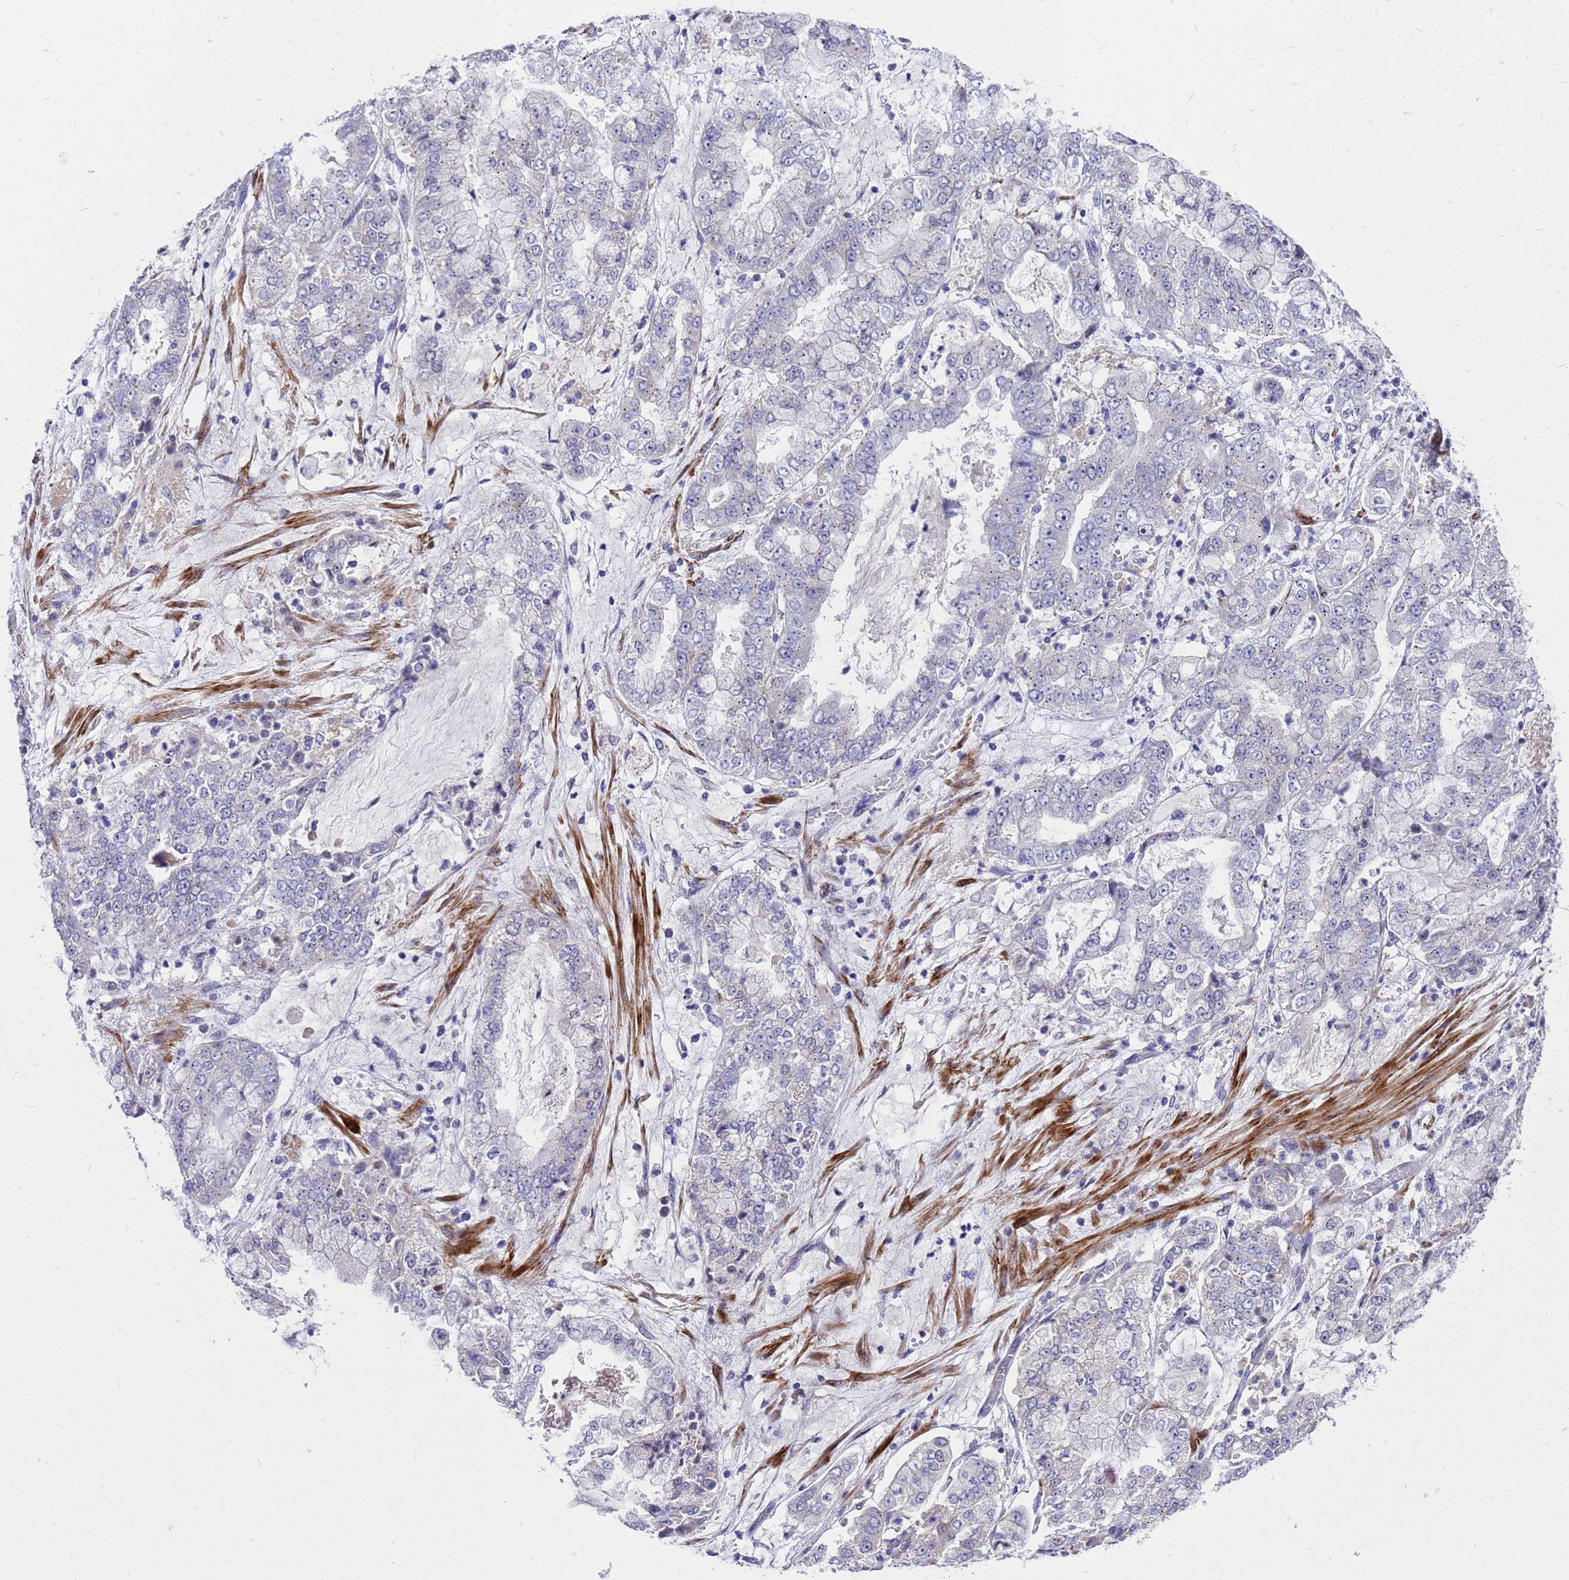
{"staining": {"intensity": "negative", "quantity": "none", "location": "none"}, "tissue": "stomach cancer", "cell_type": "Tumor cells", "image_type": "cancer", "snomed": [{"axis": "morphology", "description": "Adenocarcinoma, NOS"}, {"axis": "topography", "description": "Stomach"}], "caption": "Immunohistochemistry photomicrograph of neoplastic tissue: human stomach cancer (adenocarcinoma) stained with DAB (3,3'-diaminobenzidine) demonstrates no significant protein expression in tumor cells.", "gene": "POP7", "patient": {"sex": "male", "age": 76}}